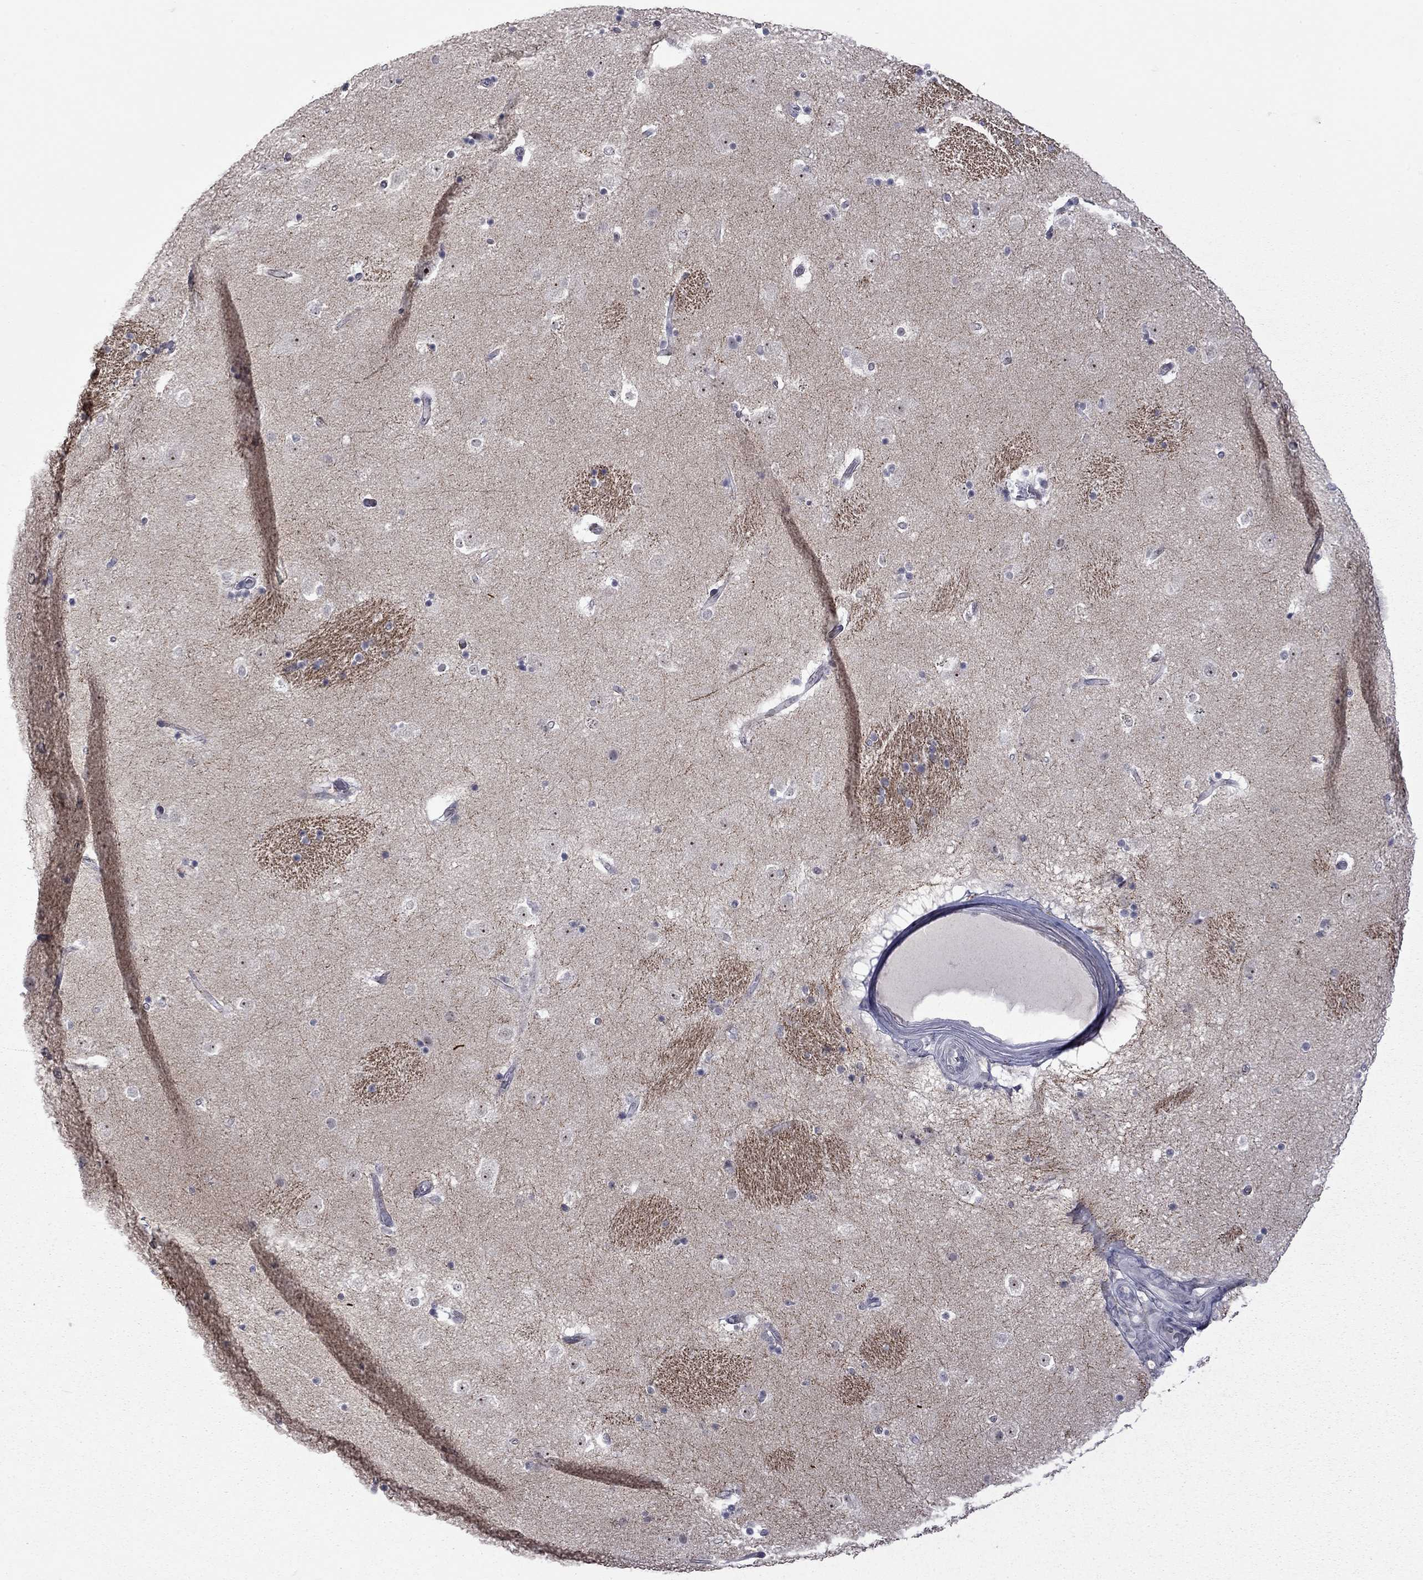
{"staining": {"intensity": "negative", "quantity": "none", "location": "none"}, "tissue": "caudate", "cell_type": "Glial cells", "image_type": "normal", "snomed": [{"axis": "morphology", "description": "Normal tissue, NOS"}, {"axis": "topography", "description": "Lateral ventricle wall"}], "caption": "Histopathology image shows no significant protein positivity in glial cells of normal caudate.", "gene": "GSG1L", "patient": {"sex": "male", "age": 51}}